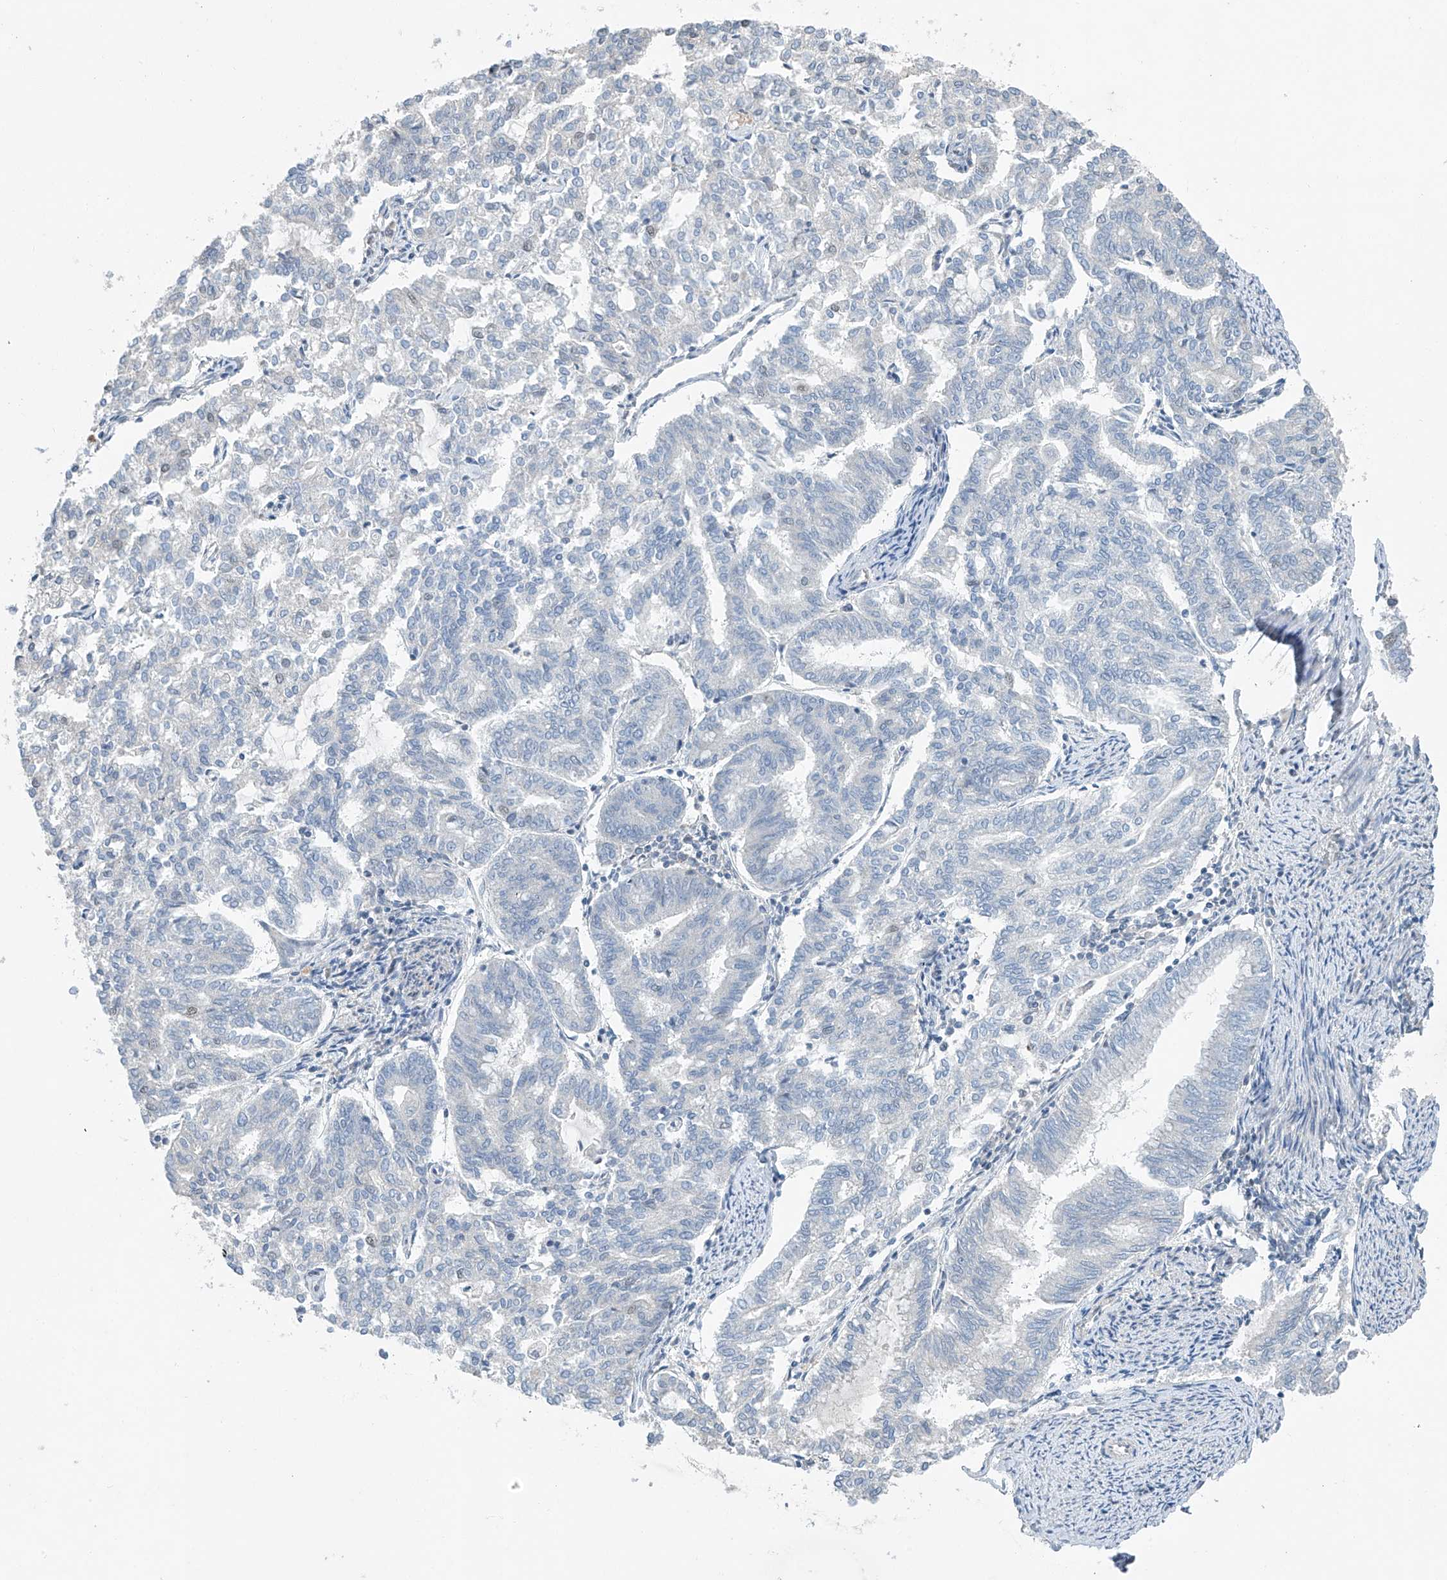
{"staining": {"intensity": "negative", "quantity": "none", "location": "none"}, "tissue": "endometrial cancer", "cell_type": "Tumor cells", "image_type": "cancer", "snomed": [{"axis": "morphology", "description": "Adenocarcinoma, NOS"}, {"axis": "topography", "description": "Endometrium"}], "caption": "Tumor cells are negative for brown protein staining in endometrial cancer (adenocarcinoma).", "gene": "TAF8", "patient": {"sex": "female", "age": 79}}